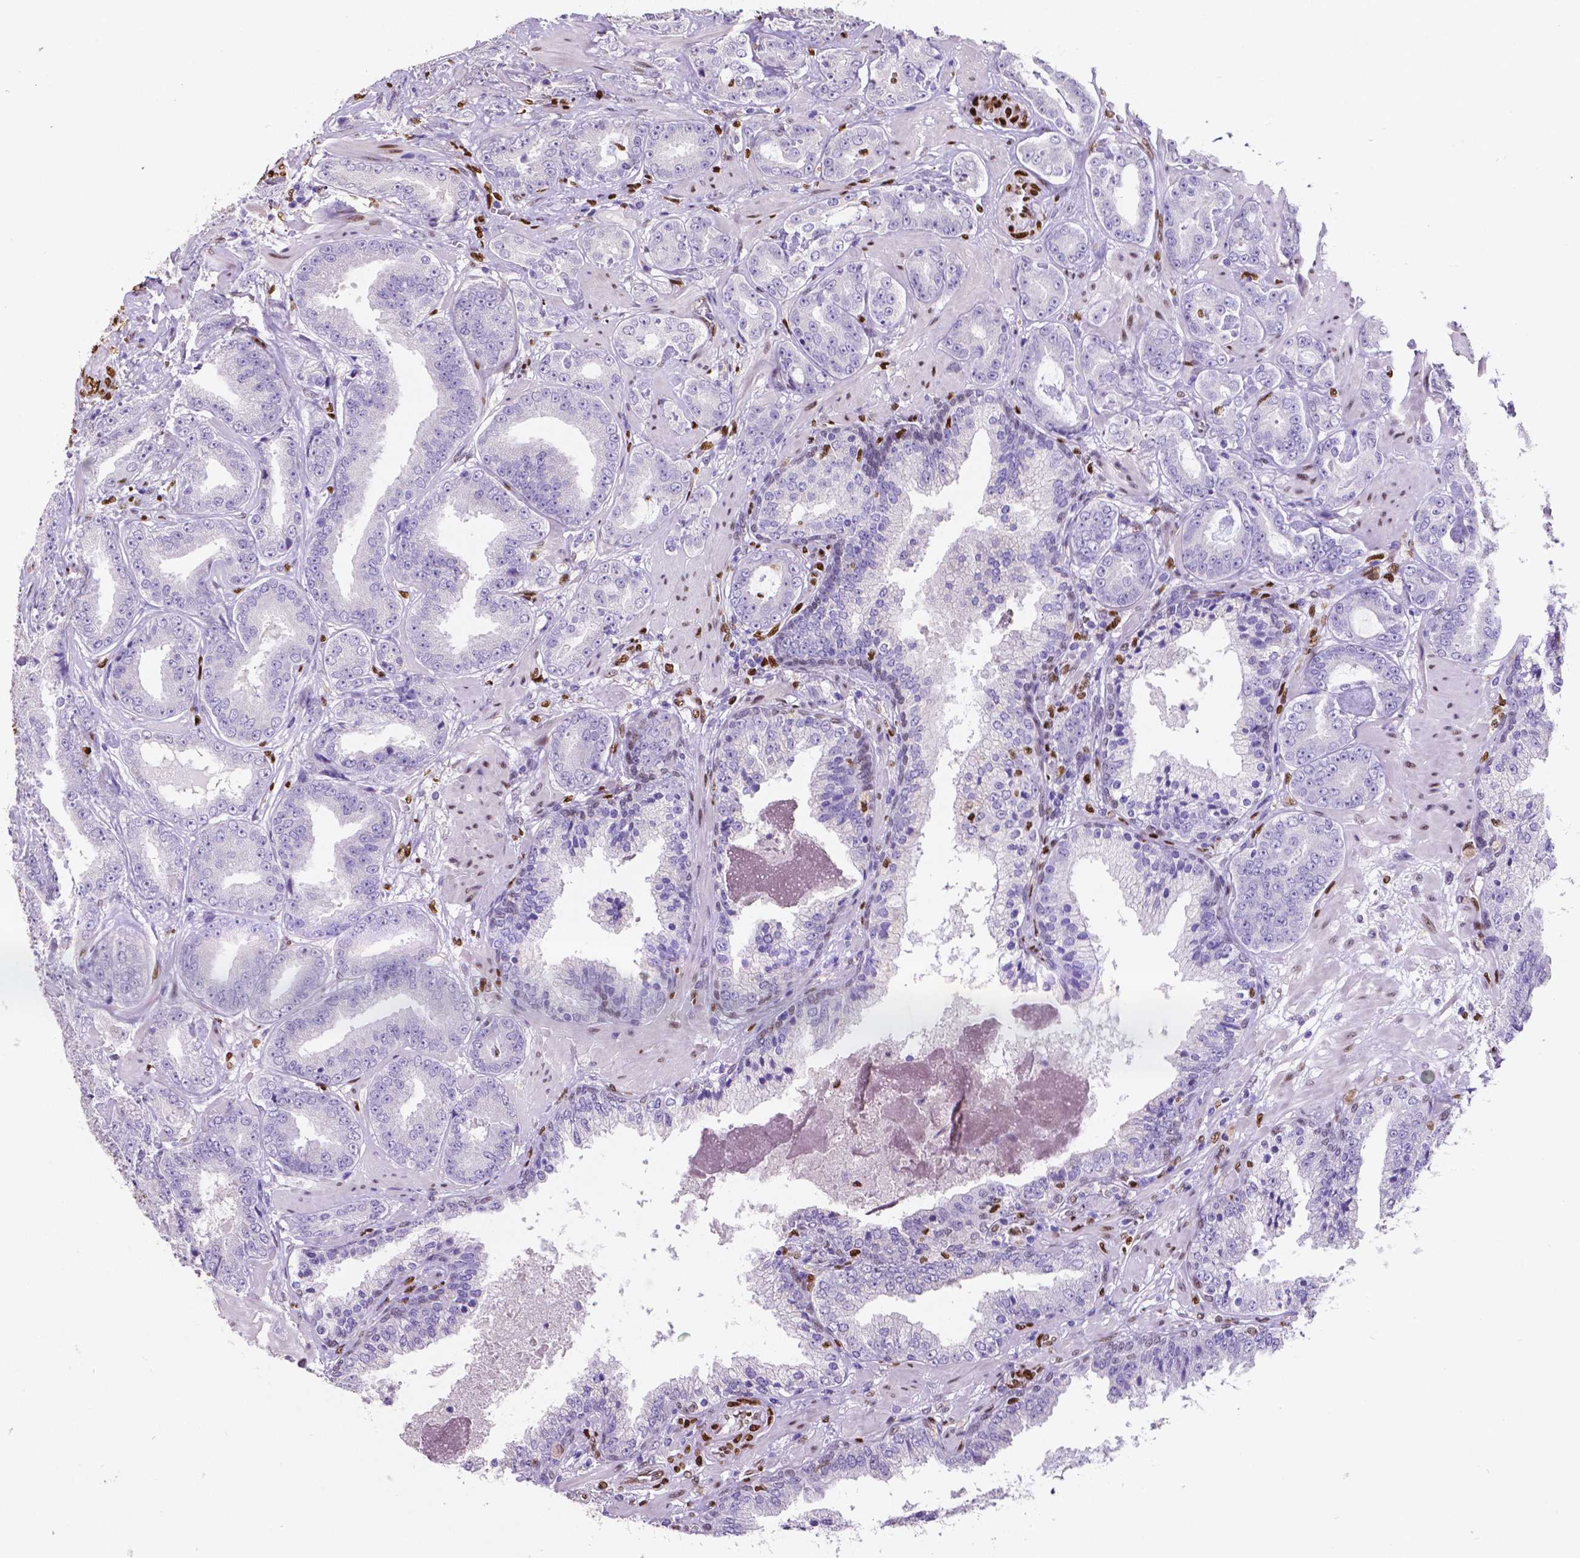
{"staining": {"intensity": "negative", "quantity": "none", "location": "none"}, "tissue": "prostate cancer", "cell_type": "Tumor cells", "image_type": "cancer", "snomed": [{"axis": "morphology", "description": "Adenocarcinoma, Low grade"}, {"axis": "topography", "description": "Prostate"}], "caption": "Tumor cells show no significant expression in prostate cancer. (Brightfield microscopy of DAB (3,3'-diaminobenzidine) immunohistochemistry at high magnification).", "gene": "MEF2C", "patient": {"sex": "male", "age": 60}}